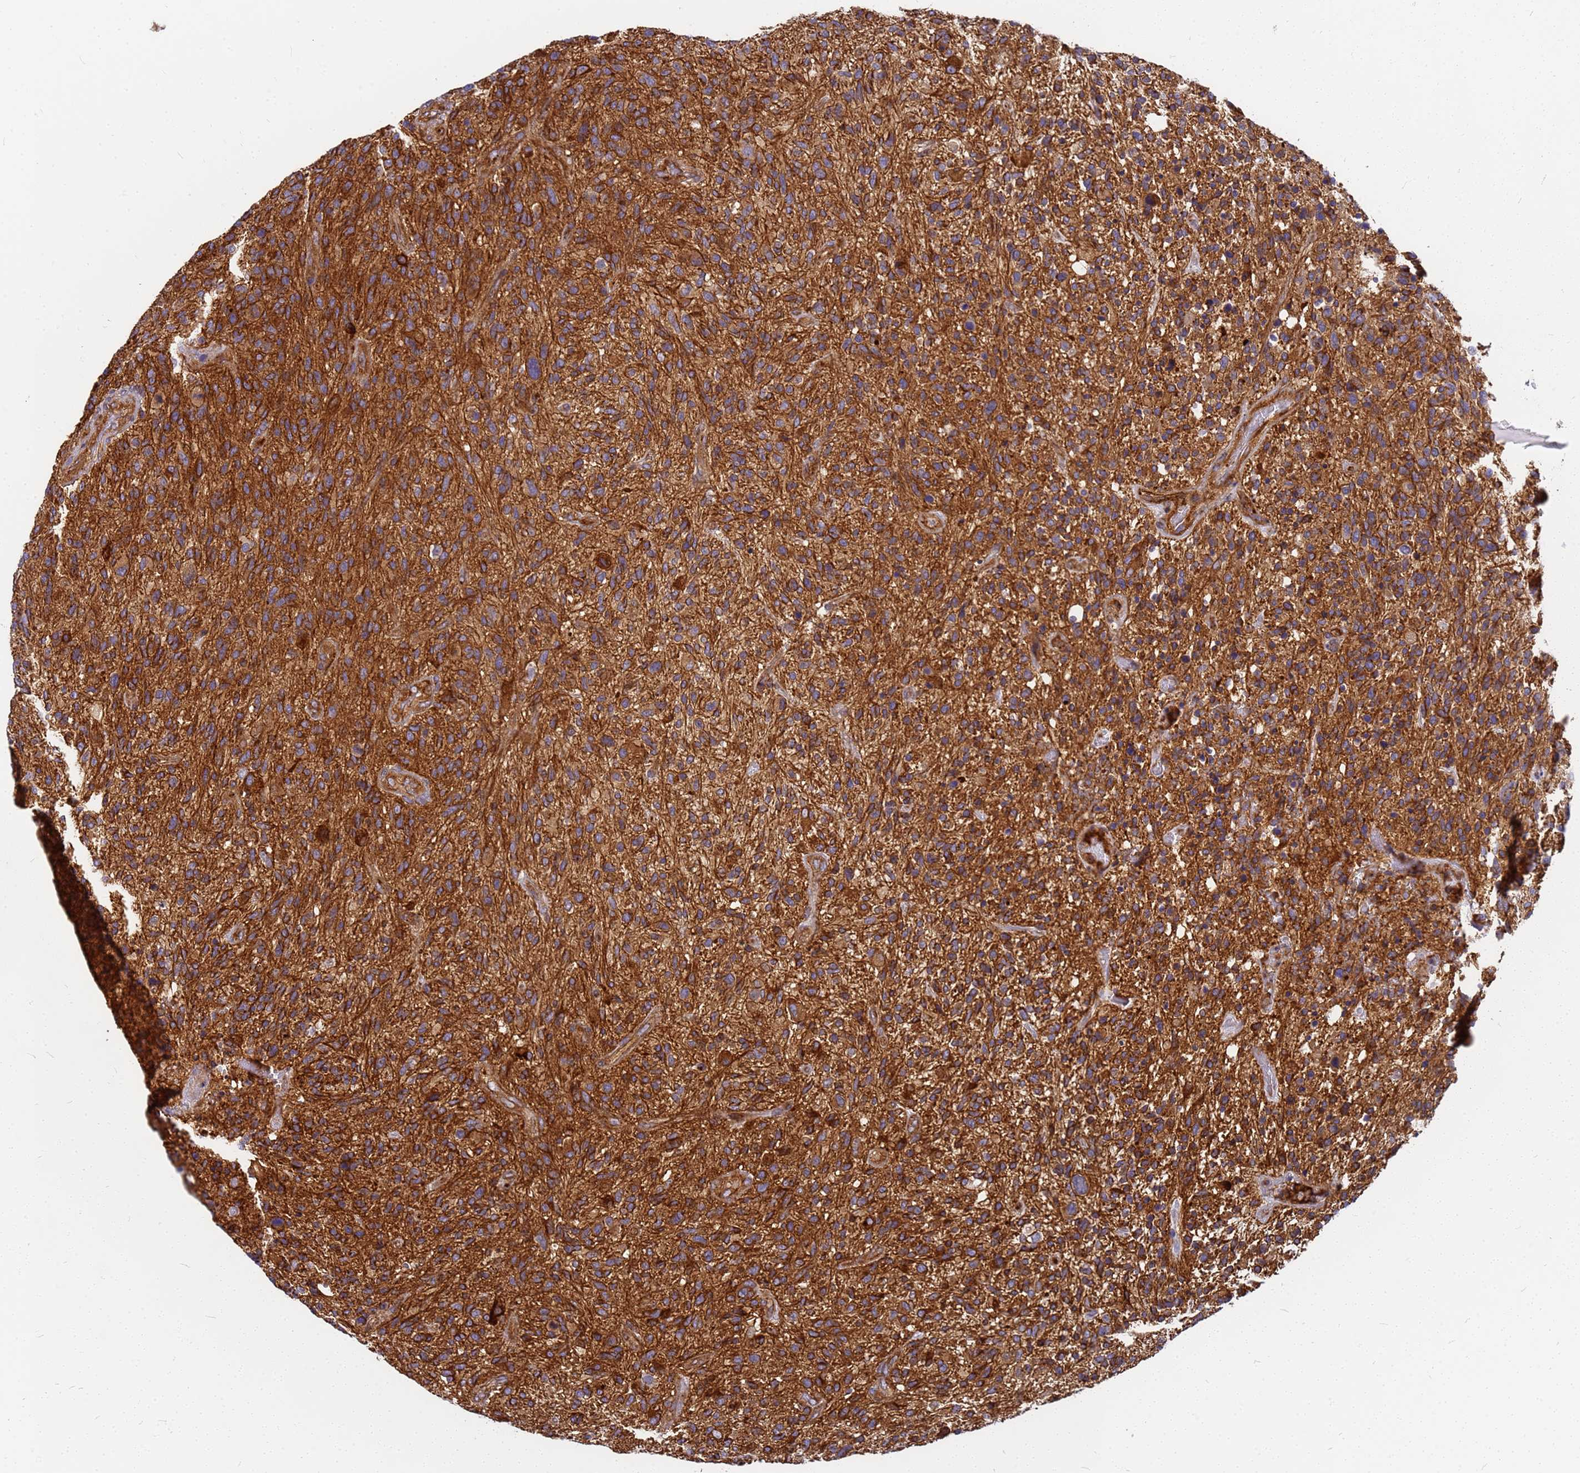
{"staining": {"intensity": "moderate", "quantity": ">75%", "location": "cytoplasmic/membranous"}, "tissue": "glioma", "cell_type": "Tumor cells", "image_type": "cancer", "snomed": [{"axis": "morphology", "description": "Glioma, malignant, High grade"}, {"axis": "topography", "description": "Brain"}], "caption": "A high-resolution micrograph shows immunohistochemistry (IHC) staining of glioma, which displays moderate cytoplasmic/membranous positivity in approximately >75% of tumor cells. (IHC, brightfield microscopy, high magnification).", "gene": "C2CD5", "patient": {"sex": "male", "age": 47}}